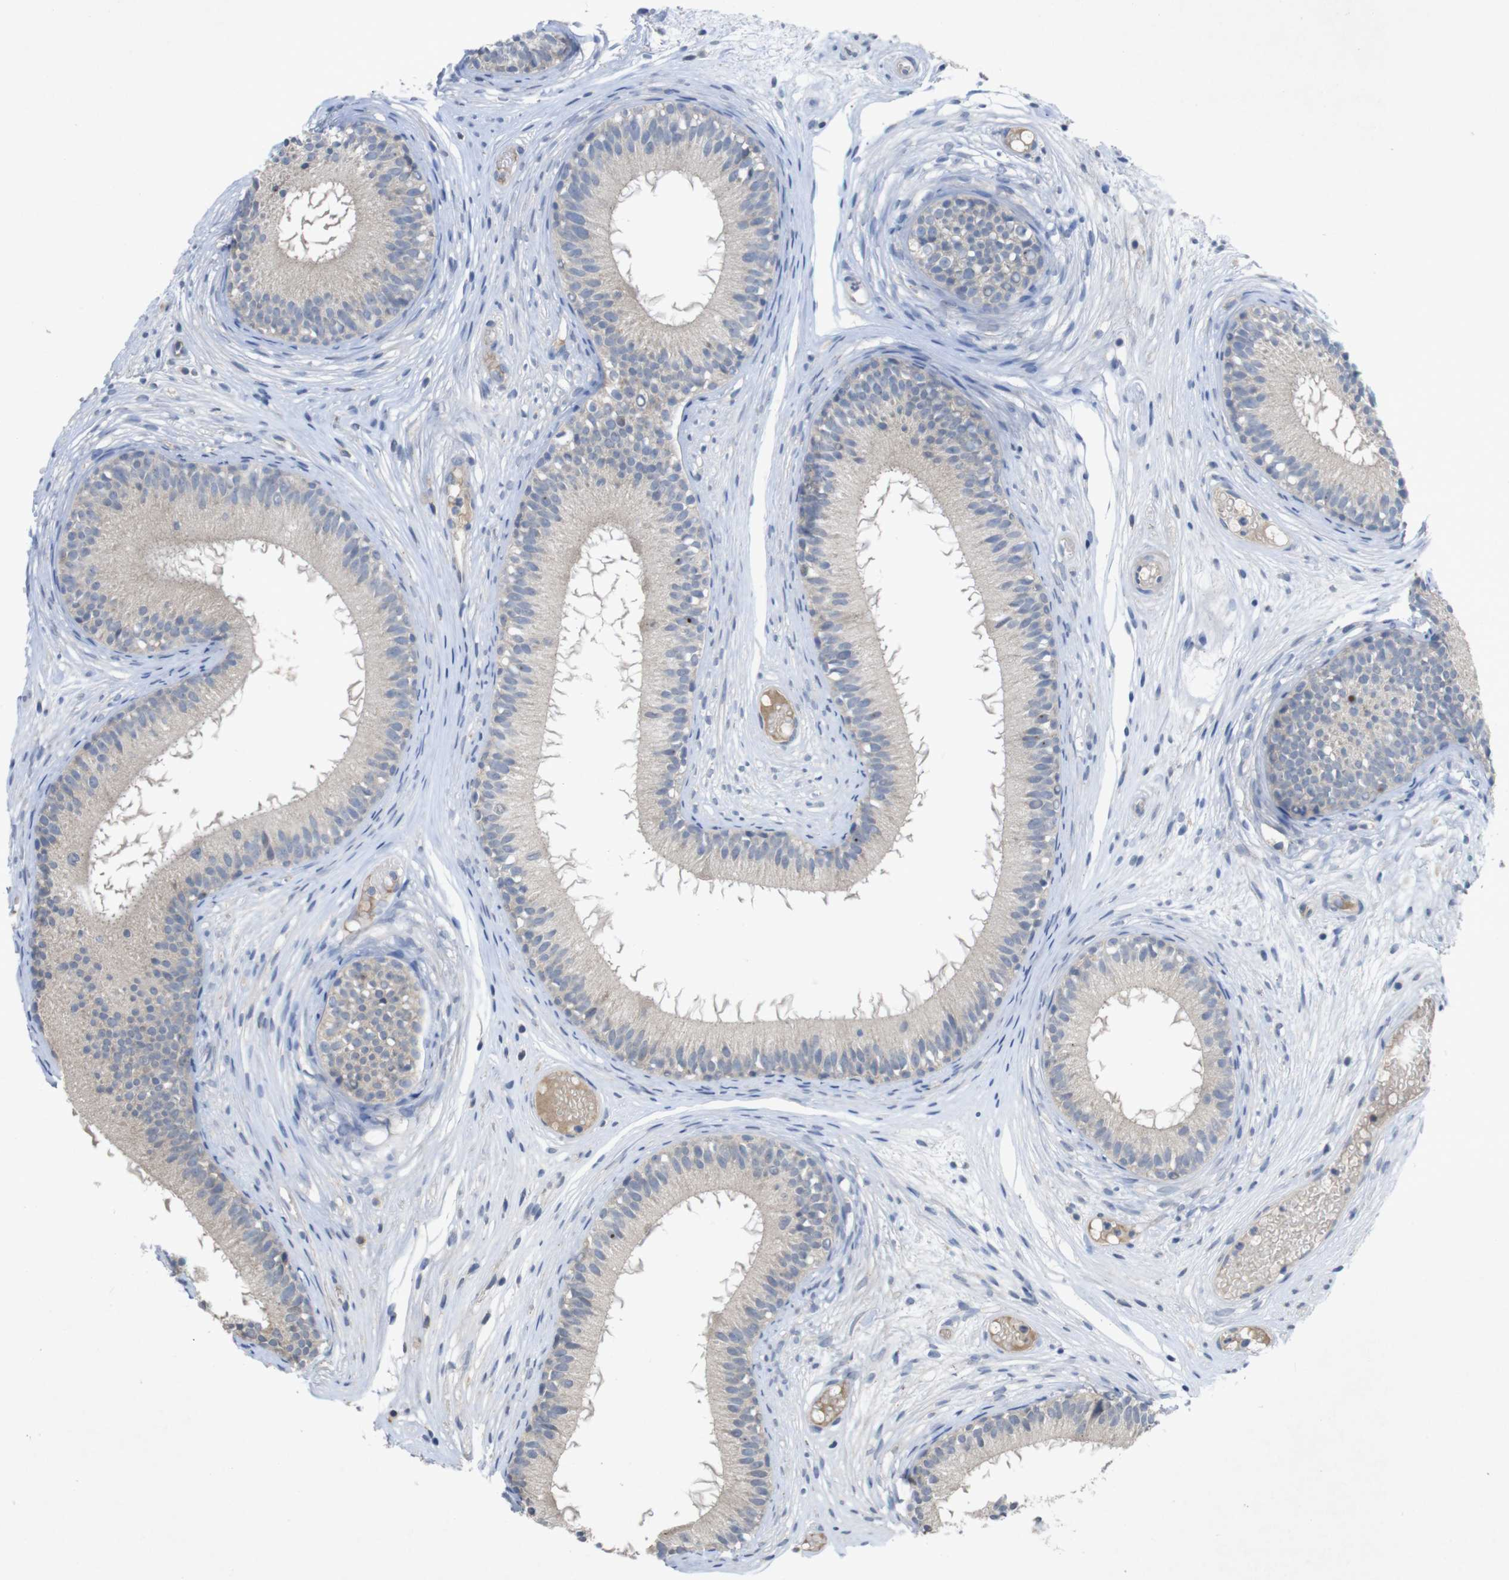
{"staining": {"intensity": "moderate", "quantity": "<25%", "location": "cytoplasmic/membranous"}, "tissue": "epididymis", "cell_type": "Glandular cells", "image_type": "normal", "snomed": [{"axis": "morphology", "description": "Normal tissue, NOS"}, {"axis": "morphology", "description": "Atrophy, NOS"}, {"axis": "topography", "description": "Testis"}, {"axis": "topography", "description": "Epididymis"}], "caption": "Normal epididymis exhibits moderate cytoplasmic/membranous positivity in approximately <25% of glandular cells Using DAB (3,3'-diaminobenzidine) (brown) and hematoxylin (blue) stains, captured at high magnification using brightfield microscopy..", "gene": "BCAR3", "patient": {"sex": "male", "age": 18}}